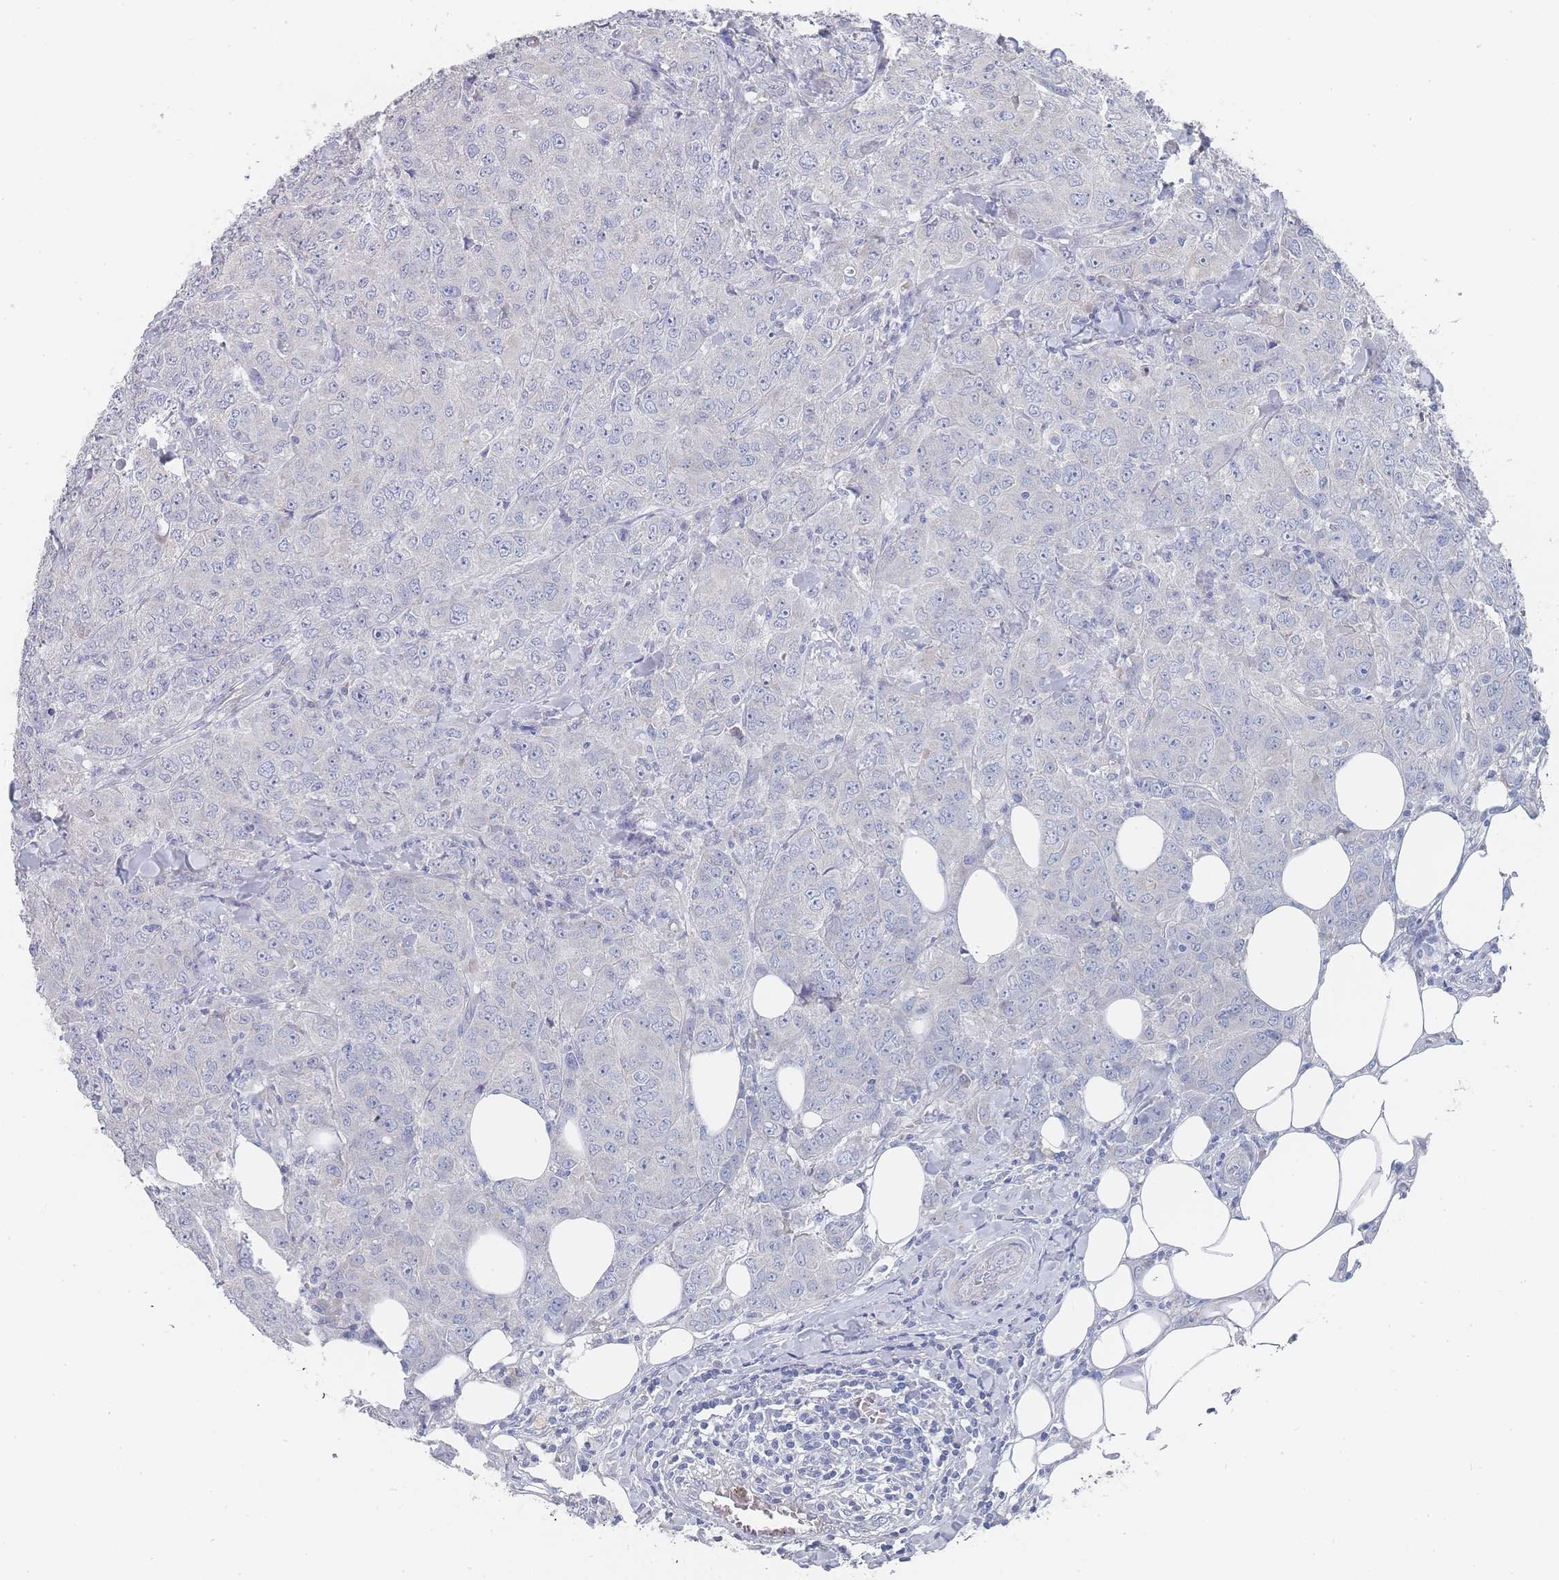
{"staining": {"intensity": "negative", "quantity": "none", "location": "none"}, "tissue": "breast cancer", "cell_type": "Tumor cells", "image_type": "cancer", "snomed": [{"axis": "morphology", "description": "Duct carcinoma"}, {"axis": "topography", "description": "Breast"}], "caption": "Tumor cells are negative for protein expression in human intraductal carcinoma (breast).", "gene": "ACAD11", "patient": {"sex": "female", "age": 43}}